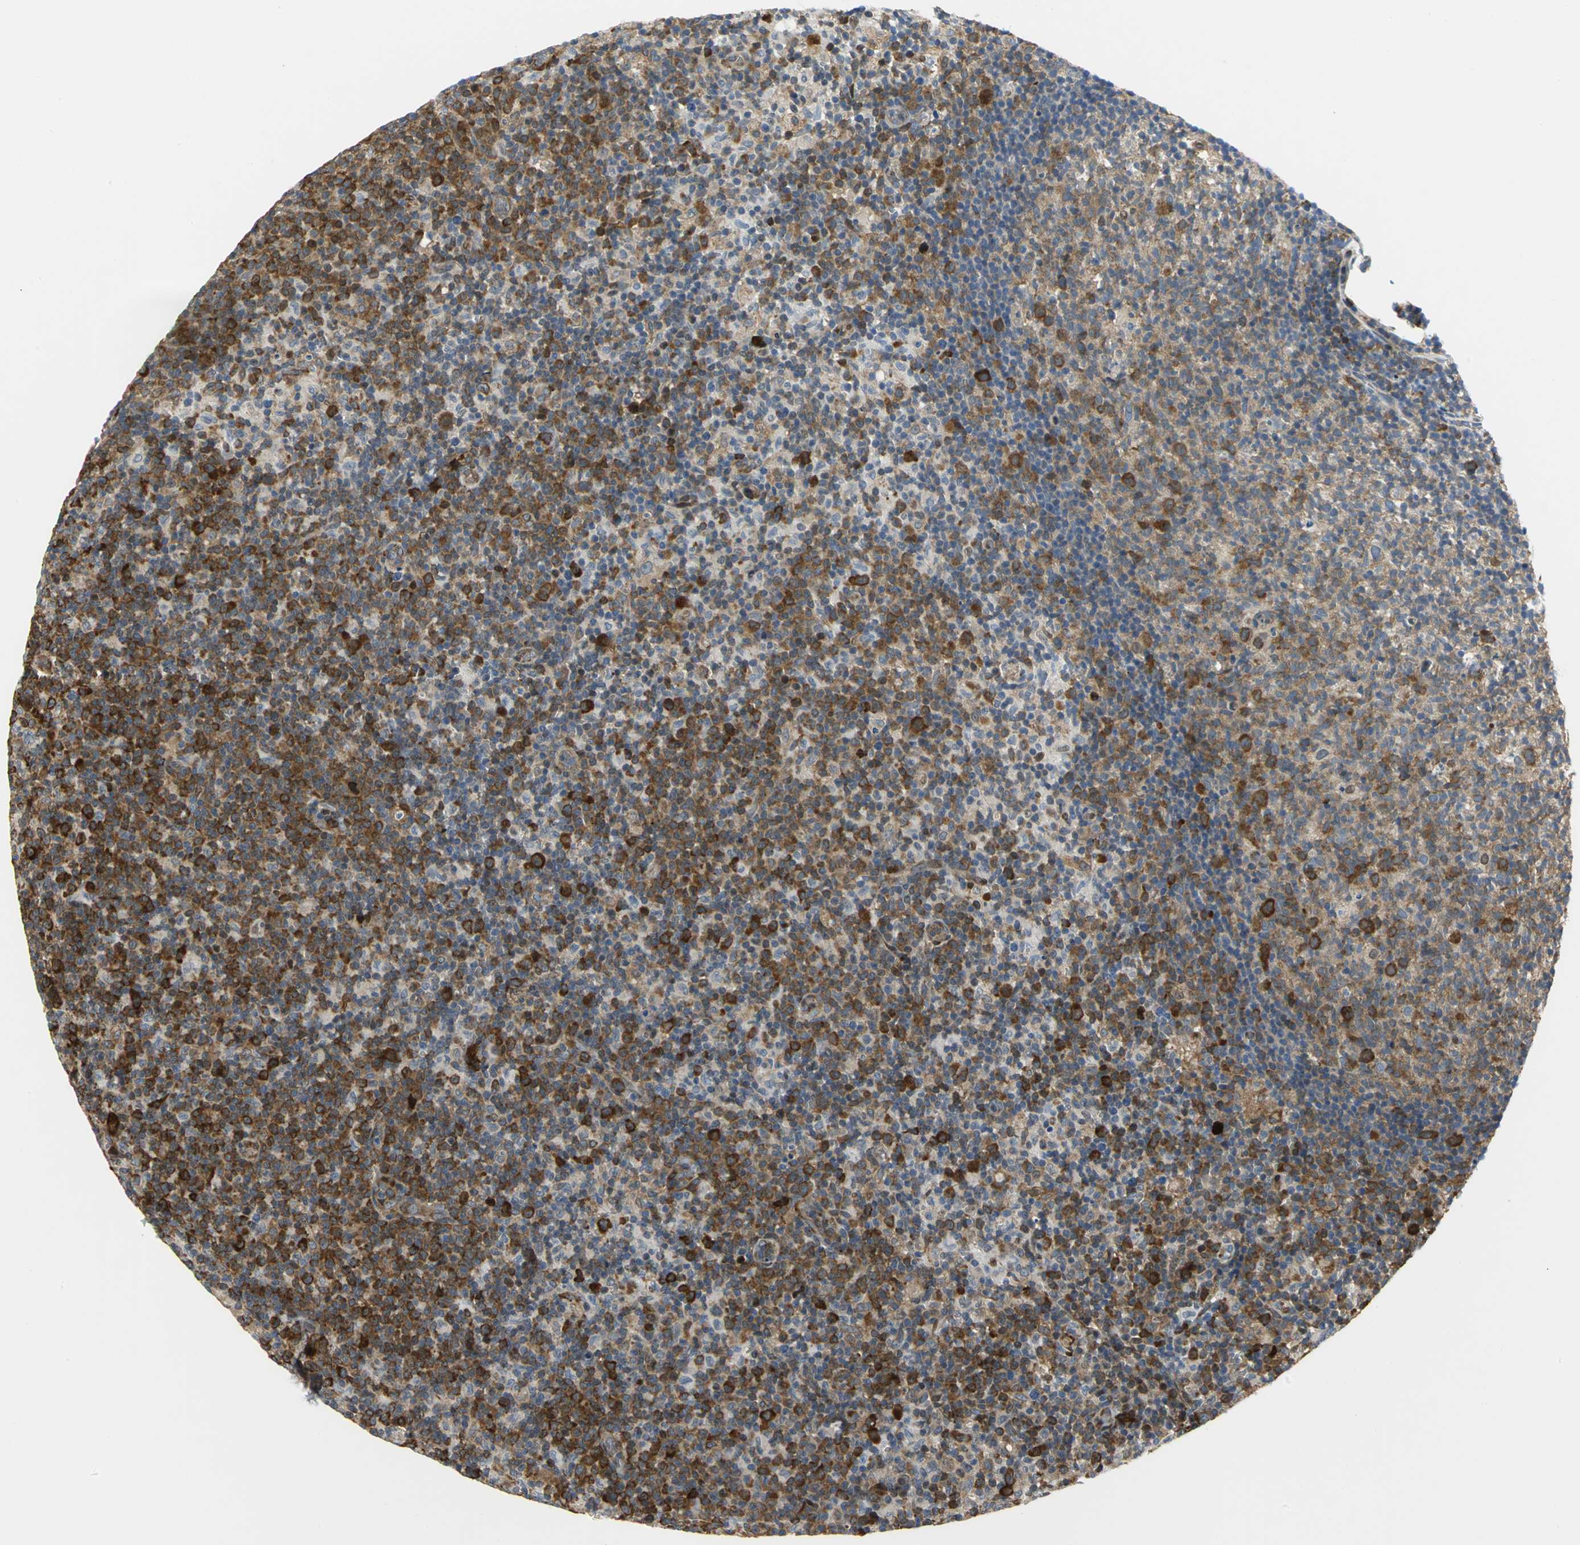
{"staining": {"intensity": "strong", "quantity": ">75%", "location": "cytoplasmic/membranous"}, "tissue": "lymph node", "cell_type": "Germinal center cells", "image_type": "normal", "snomed": [{"axis": "morphology", "description": "Normal tissue, NOS"}, {"axis": "morphology", "description": "Inflammation, NOS"}, {"axis": "topography", "description": "Lymph node"}], "caption": "Strong cytoplasmic/membranous staining is present in about >75% of germinal center cells in normal lymph node.", "gene": "YBX1", "patient": {"sex": "male", "age": 55}}